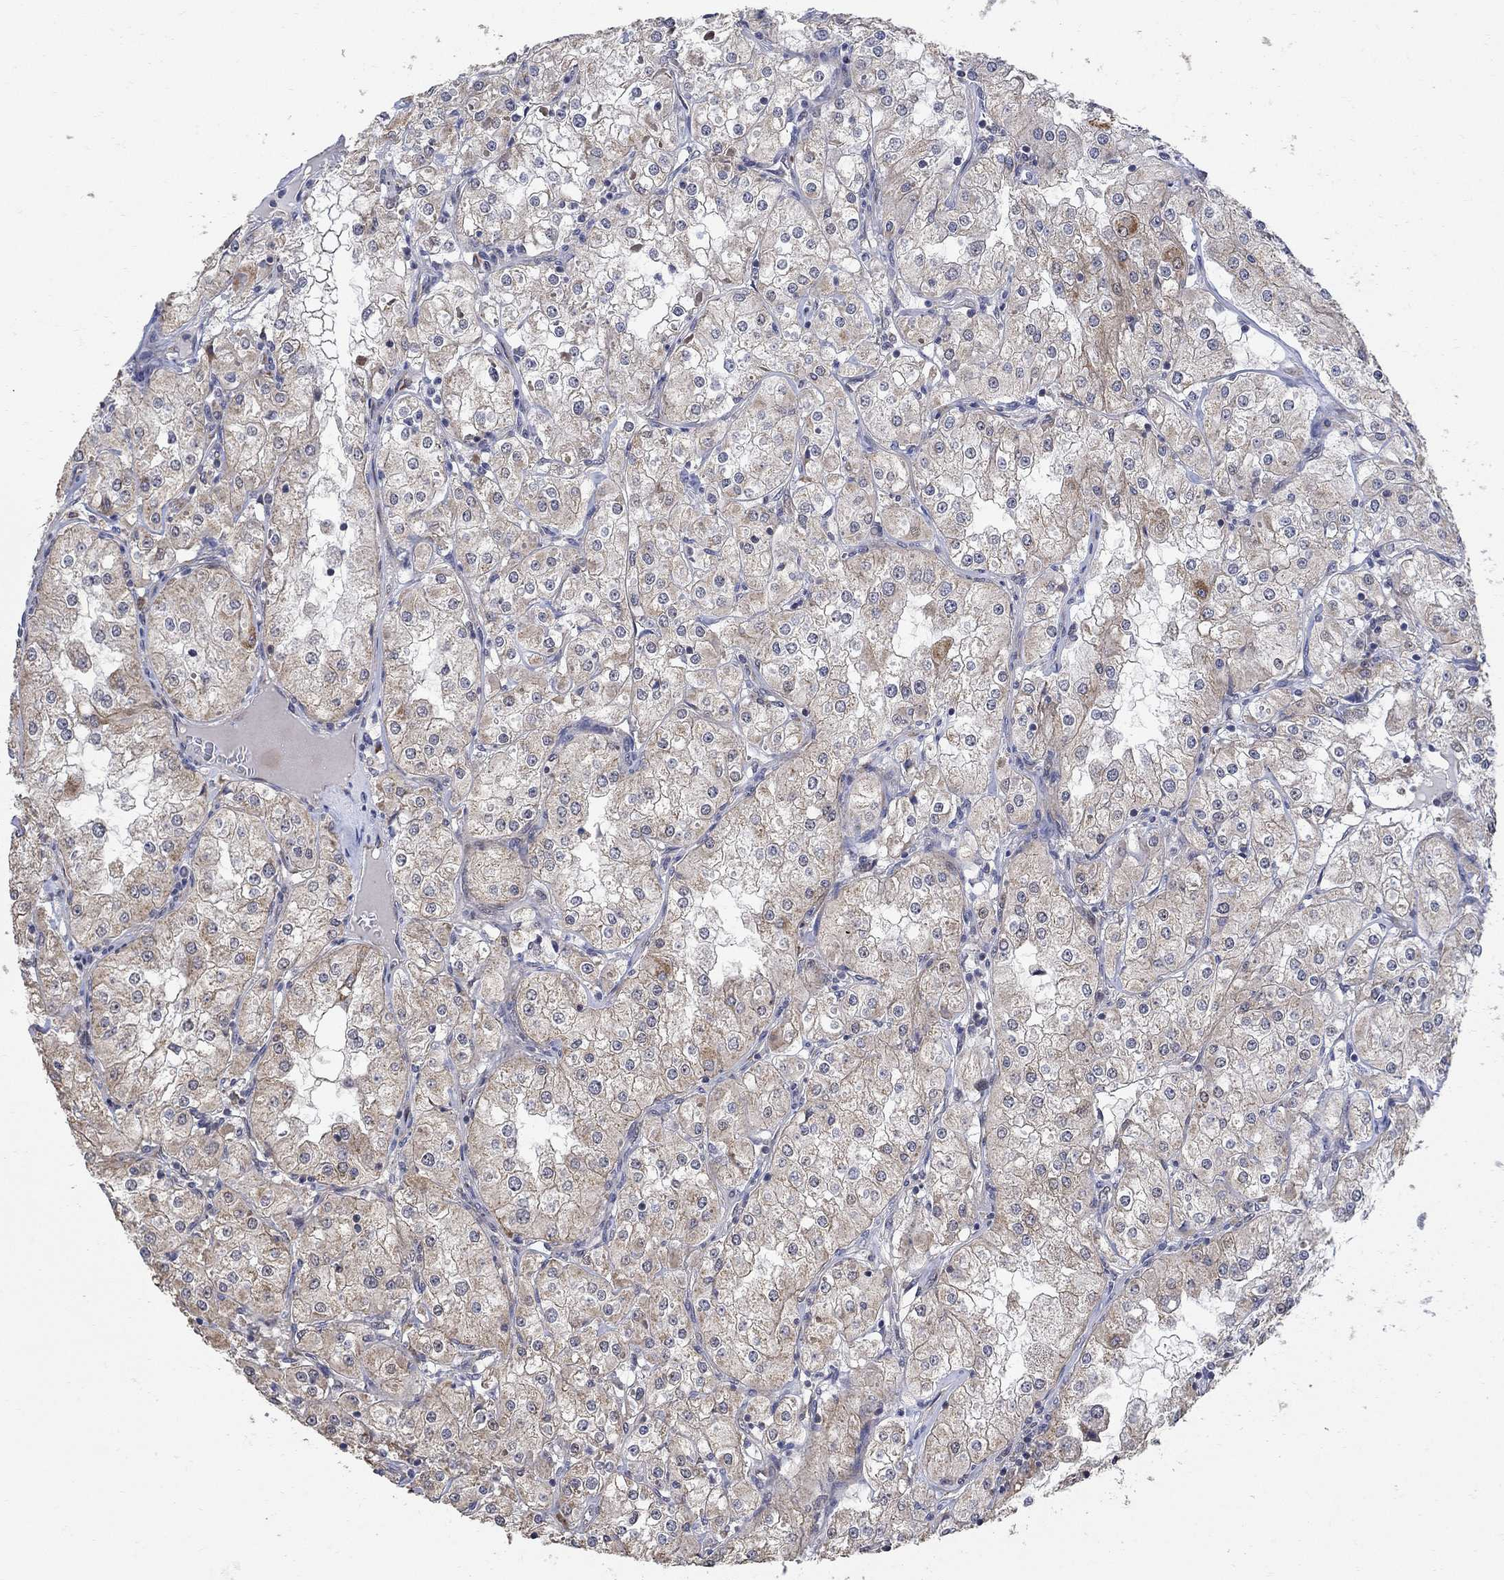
{"staining": {"intensity": "moderate", "quantity": "25%-75%", "location": "cytoplasmic/membranous"}, "tissue": "renal cancer", "cell_type": "Tumor cells", "image_type": "cancer", "snomed": [{"axis": "morphology", "description": "Adenocarcinoma, NOS"}, {"axis": "topography", "description": "Kidney"}], "caption": "Immunohistochemical staining of renal cancer reveals moderate cytoplasmic/membranous protein staining in approximately 25%-75% of tumor cells. The protein of interest is shown in brown color, while the nuclei are stained blue.", "gene": "ANKRA2", "patient": {"sex": "male", "age": 77}}